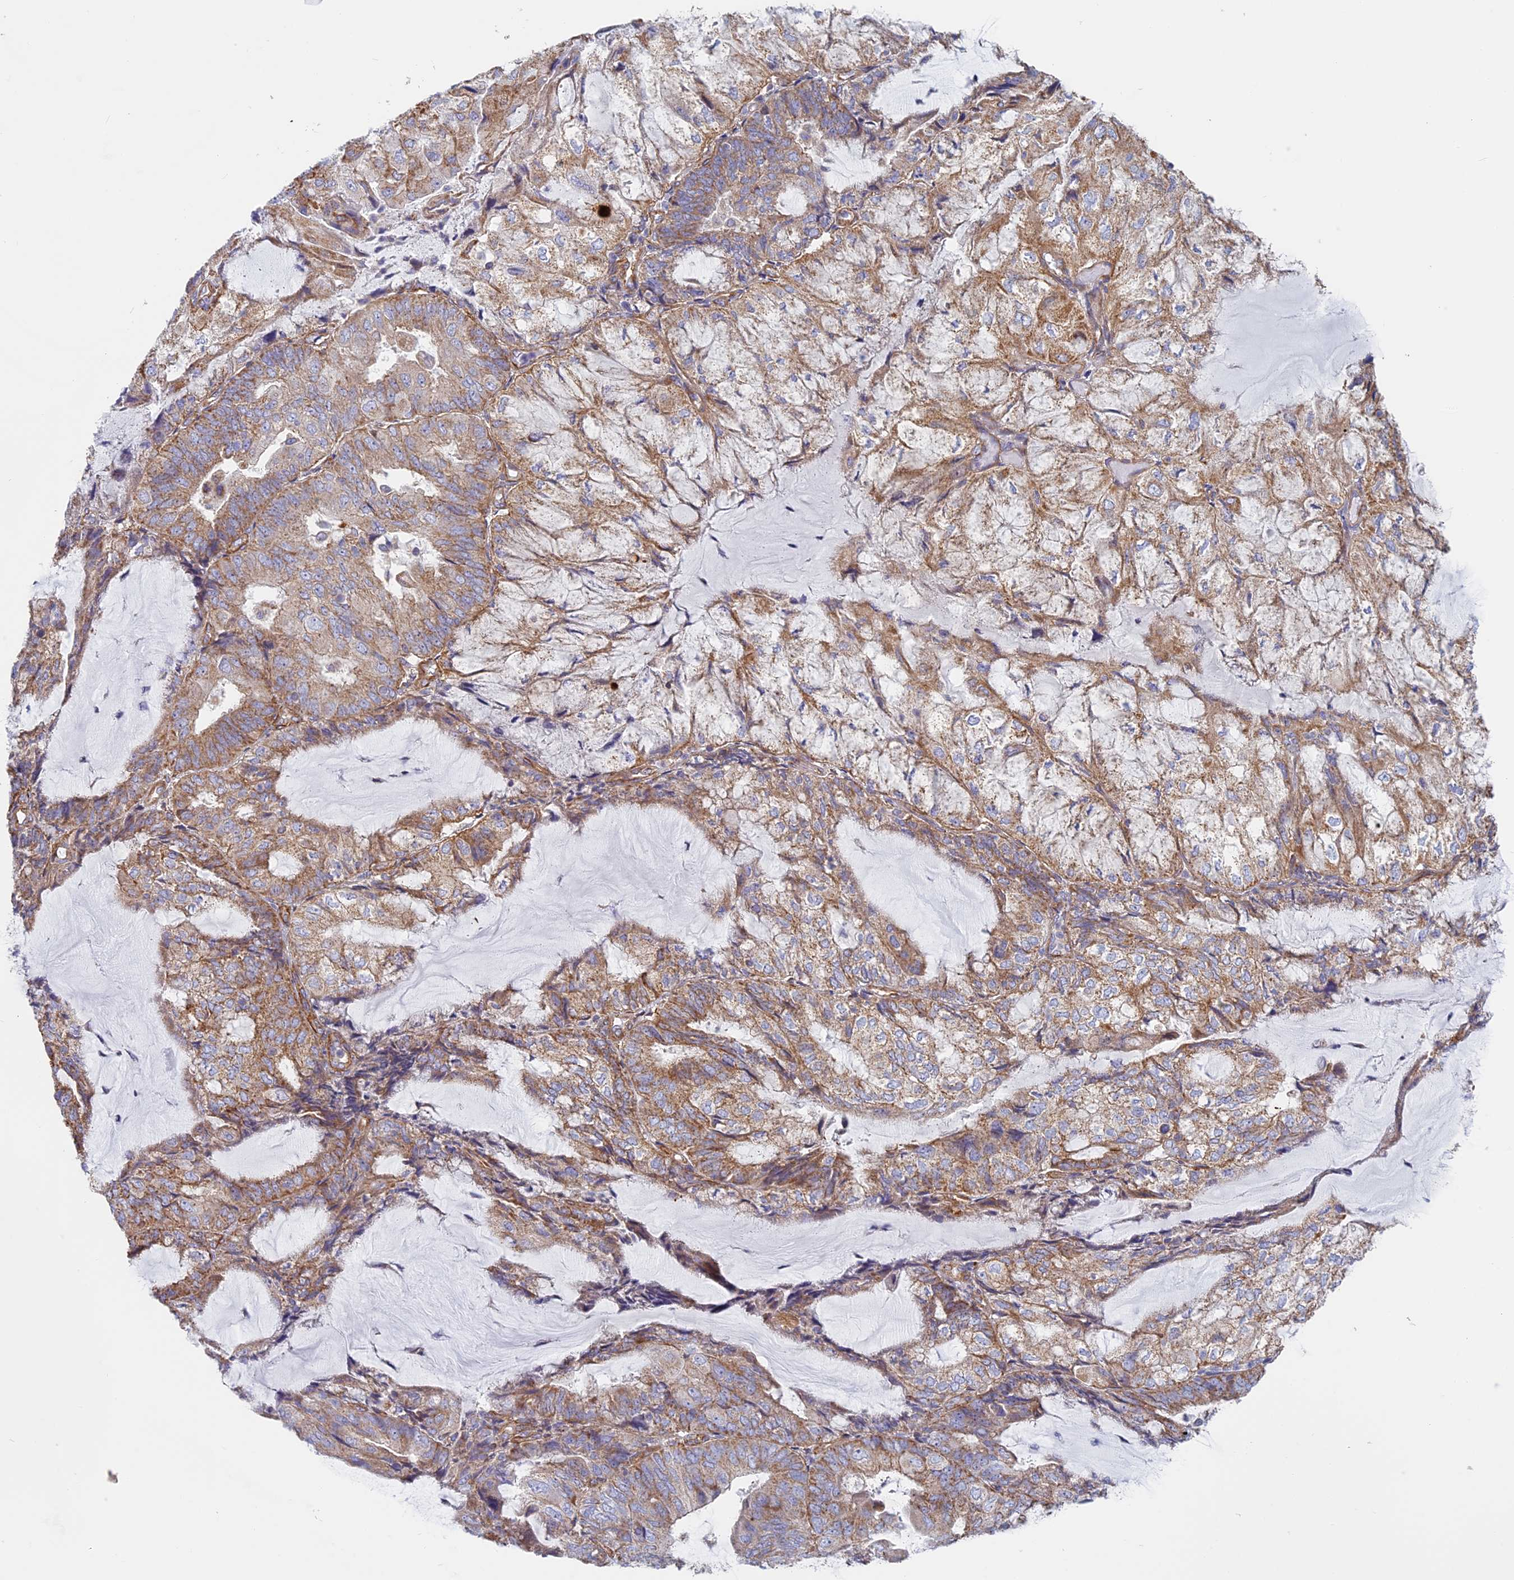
{"staining": {"intensity": "moderate", "quantity": ">75%", "location": "cytoplasmic/membranous"}, "tissue": "endometrial cancer", "cell_type": "Tumor cells", "image_type": "cancer", "snomed": [{"axis": "morphology", "description": "Adenocarcinoma, NOS"}, {"axis": "topography", "description": "Endometrium"}], "caption": "Immunohistochemical staining of adenocarcinoma (endometrial) exhibits moderate cytoplasmic/membranous protein staining in about >75% of tumor cells.", "gene": "DDA1", "patient": {"sex": "female", "age": 81}}